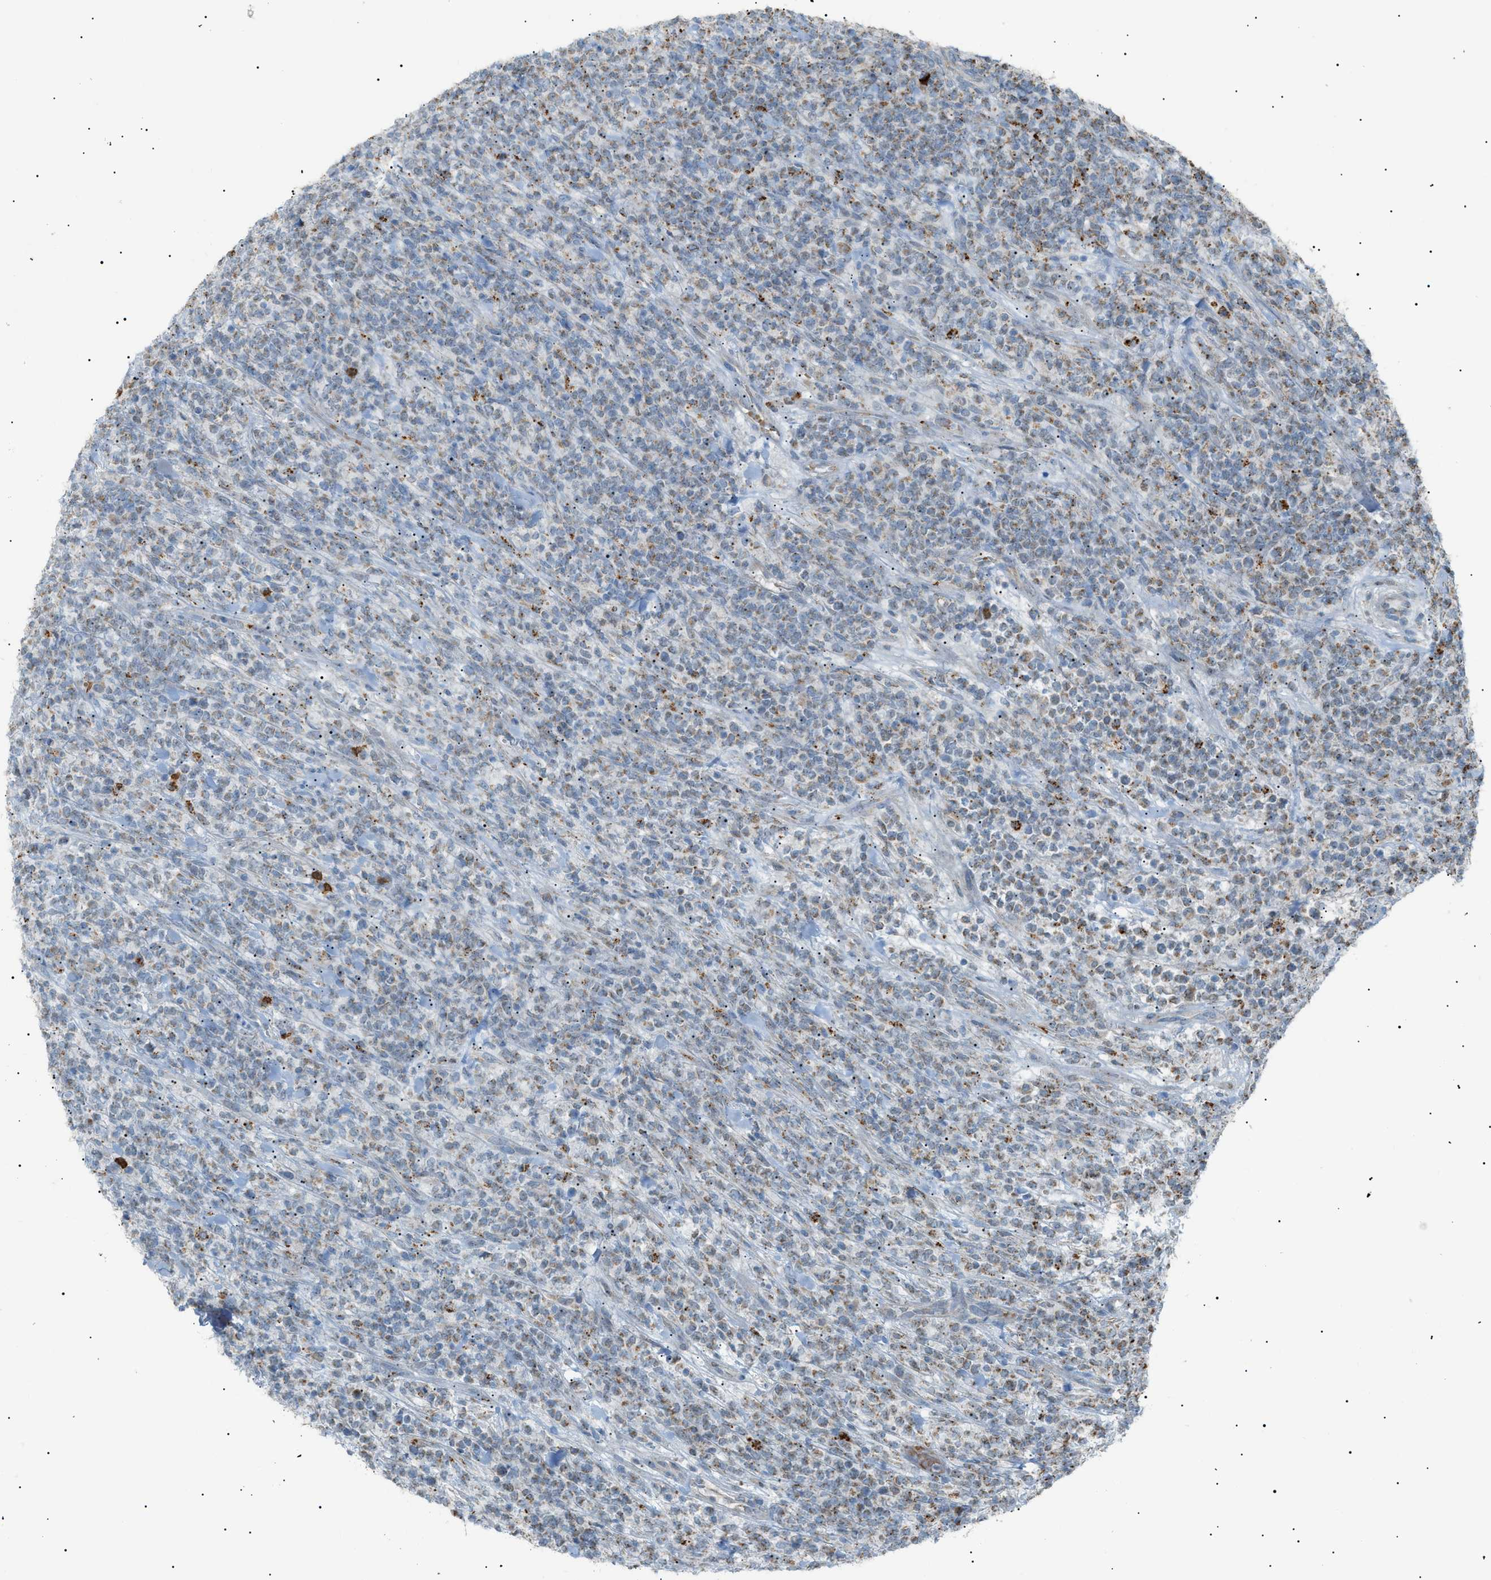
{"staining": {"intensity": "moderate", "quantity": "<25%", "location": "cytoplasmic/membranous"}, "tissue": "lymphoma", "cell_type": "Tumor cells", "image_type": "cancer", "snomed": [{"axis": "morphology", "description": "Malignant lymphoma, non-Hodgkin's type, High grade"}, {"axis": "topography", "description": "Soft tissue"}], "caption": "A brown stain highlights moderate cytoplasmic/membranous staining of a protein in human lymphoma tumor cells. Using DAB (3,3'-diaminobenzidine) (brown) and hematoxylin (blue) stains, captured at high magnification using brightfield microscopy.", "gene": "ZNF516", "patient": {"sex": "male", "age": 18}}